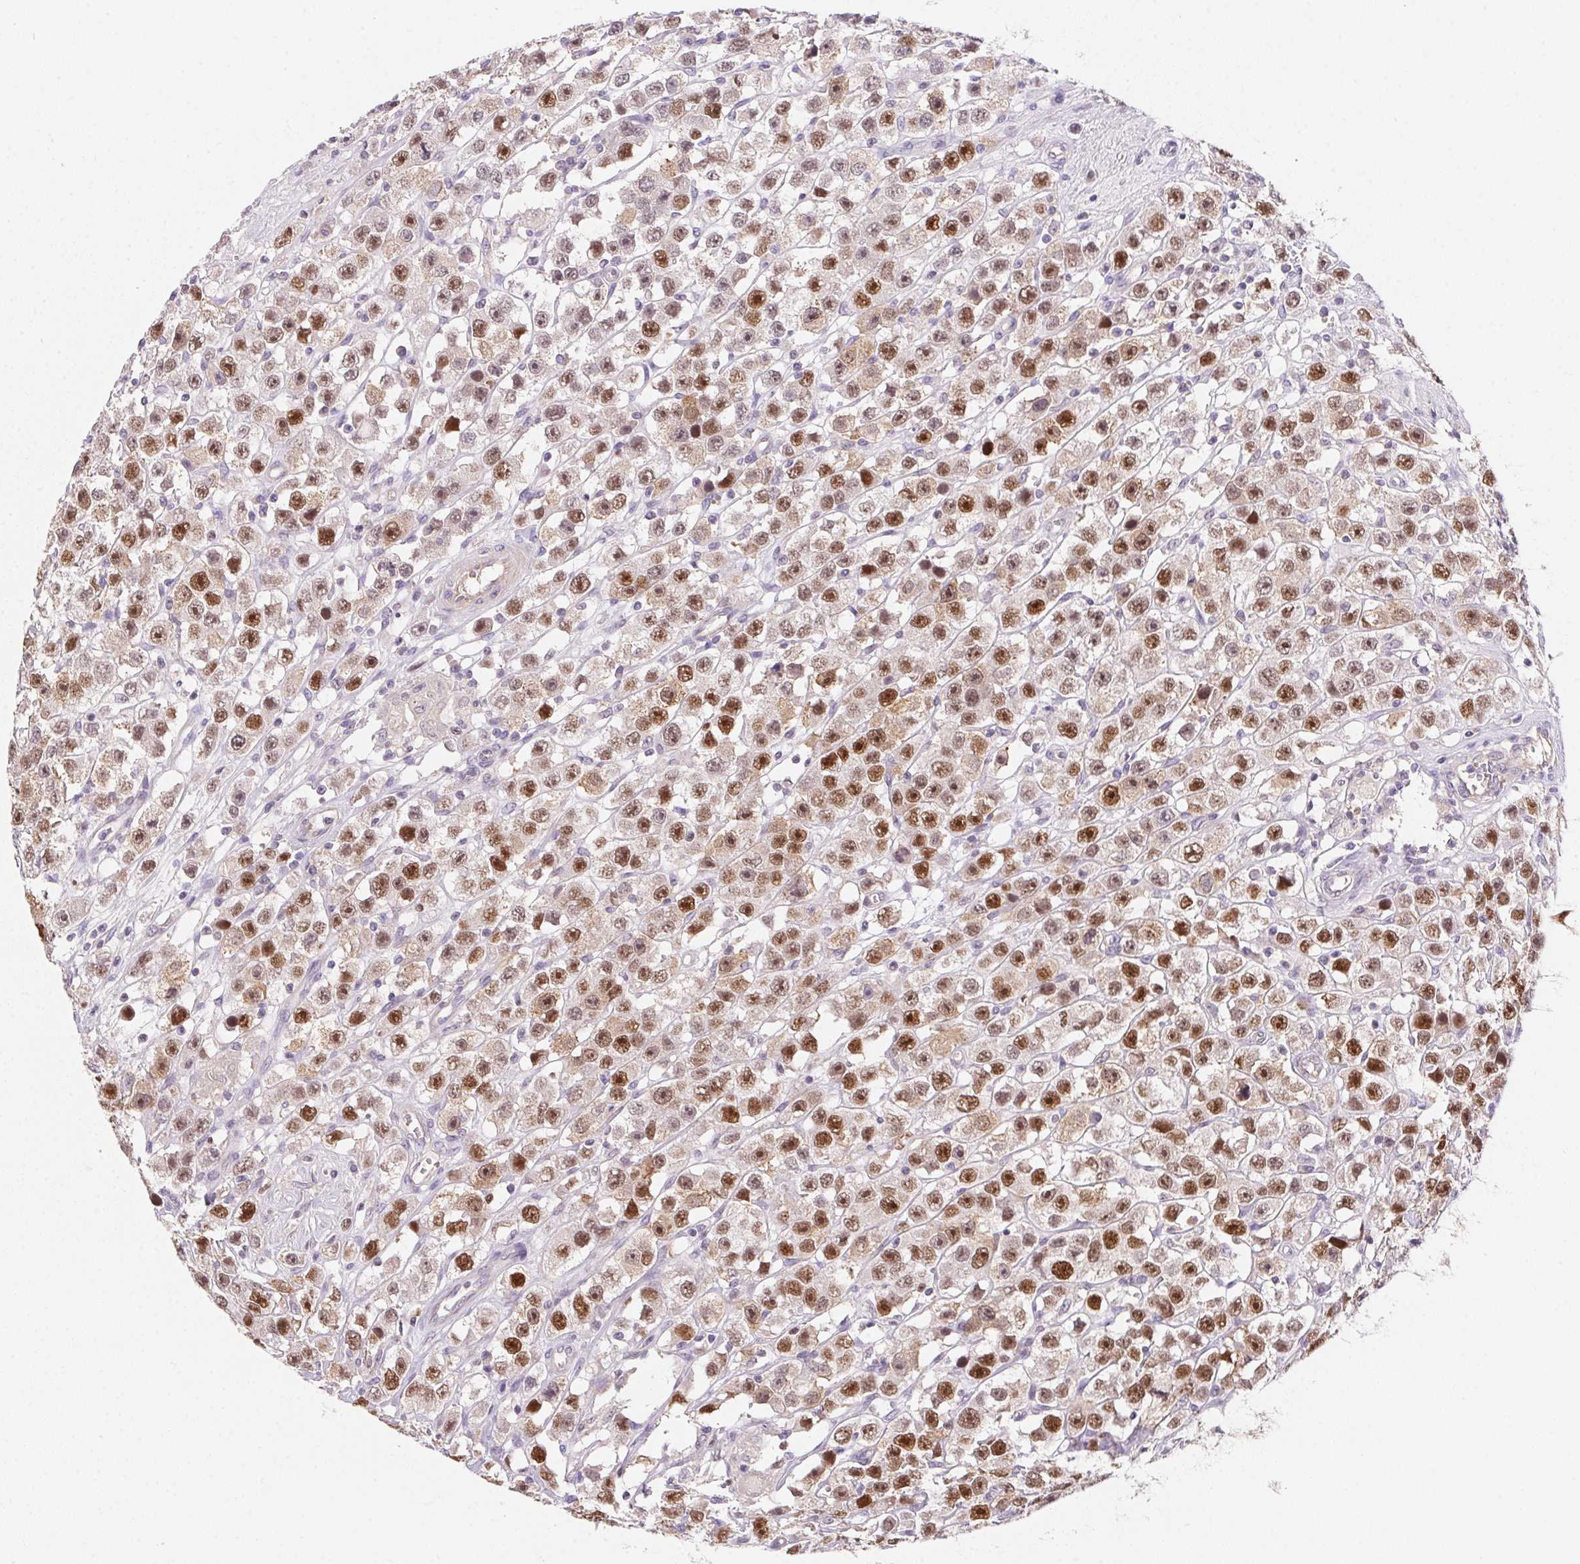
{"staining": {"intensity": "moderate", "quantity": ">75%", "location": "nuclear"}, "tissue": "testis cancer", "cell_type": "Tumor cells", "image_type": "cancer", "snomed": [{"axis": "morphology", "description": "Seminoma, NOS"}, {"axis": "topography", "description": "Testis"}], "caption": "Moderate nuclear protein staining is seen in about >75% of tumor cells in seminoma (testis). (Stains: DAB (3,3'-diaminobenzidine) in brown, nuclei in blue, Microscopy: brightfield microscopy at high magnification).", "gene": "HELLS", "patient": {"sex": "male", "age": 45}}